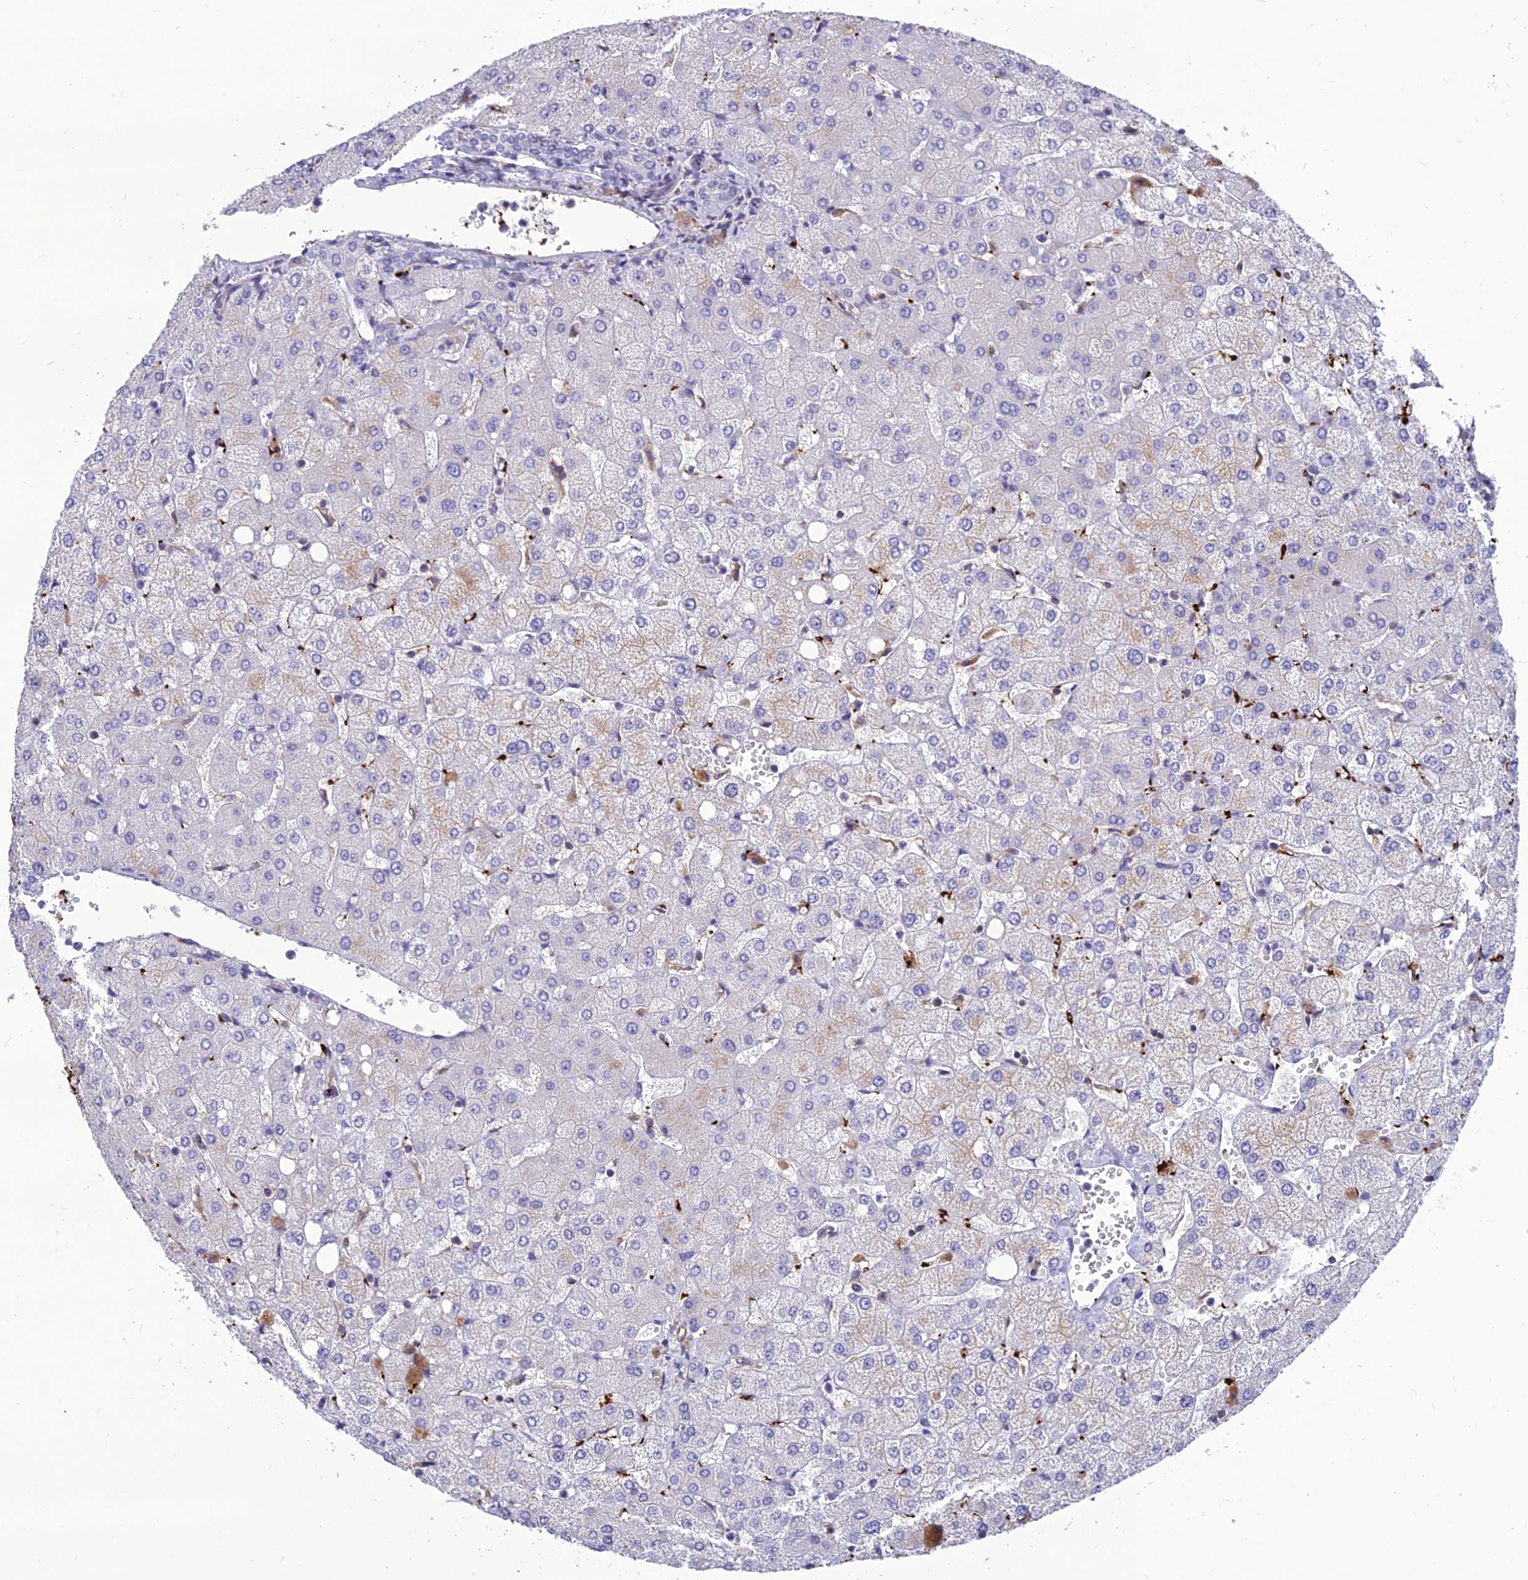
{"staining": {"intensity": "negative", "quantity": "none", "location": "none"}, "tissue": "liver", "cell_type": "Cholangiocytes", "image_type": "normal", "snomed": [{"axis": "morphology", "description": "Normal tissue, NOS"}, {"axis": "topography", "description": "Liver"}], "caption": "IHC histopathology image of normal liver: human liver stained with DAB (3,3'-diaminobenzidine) demonstrates no significant protein expression in cholangiocytes.", "gene": "PSMD11", "patient": {"sex": "female", "age": 54}}